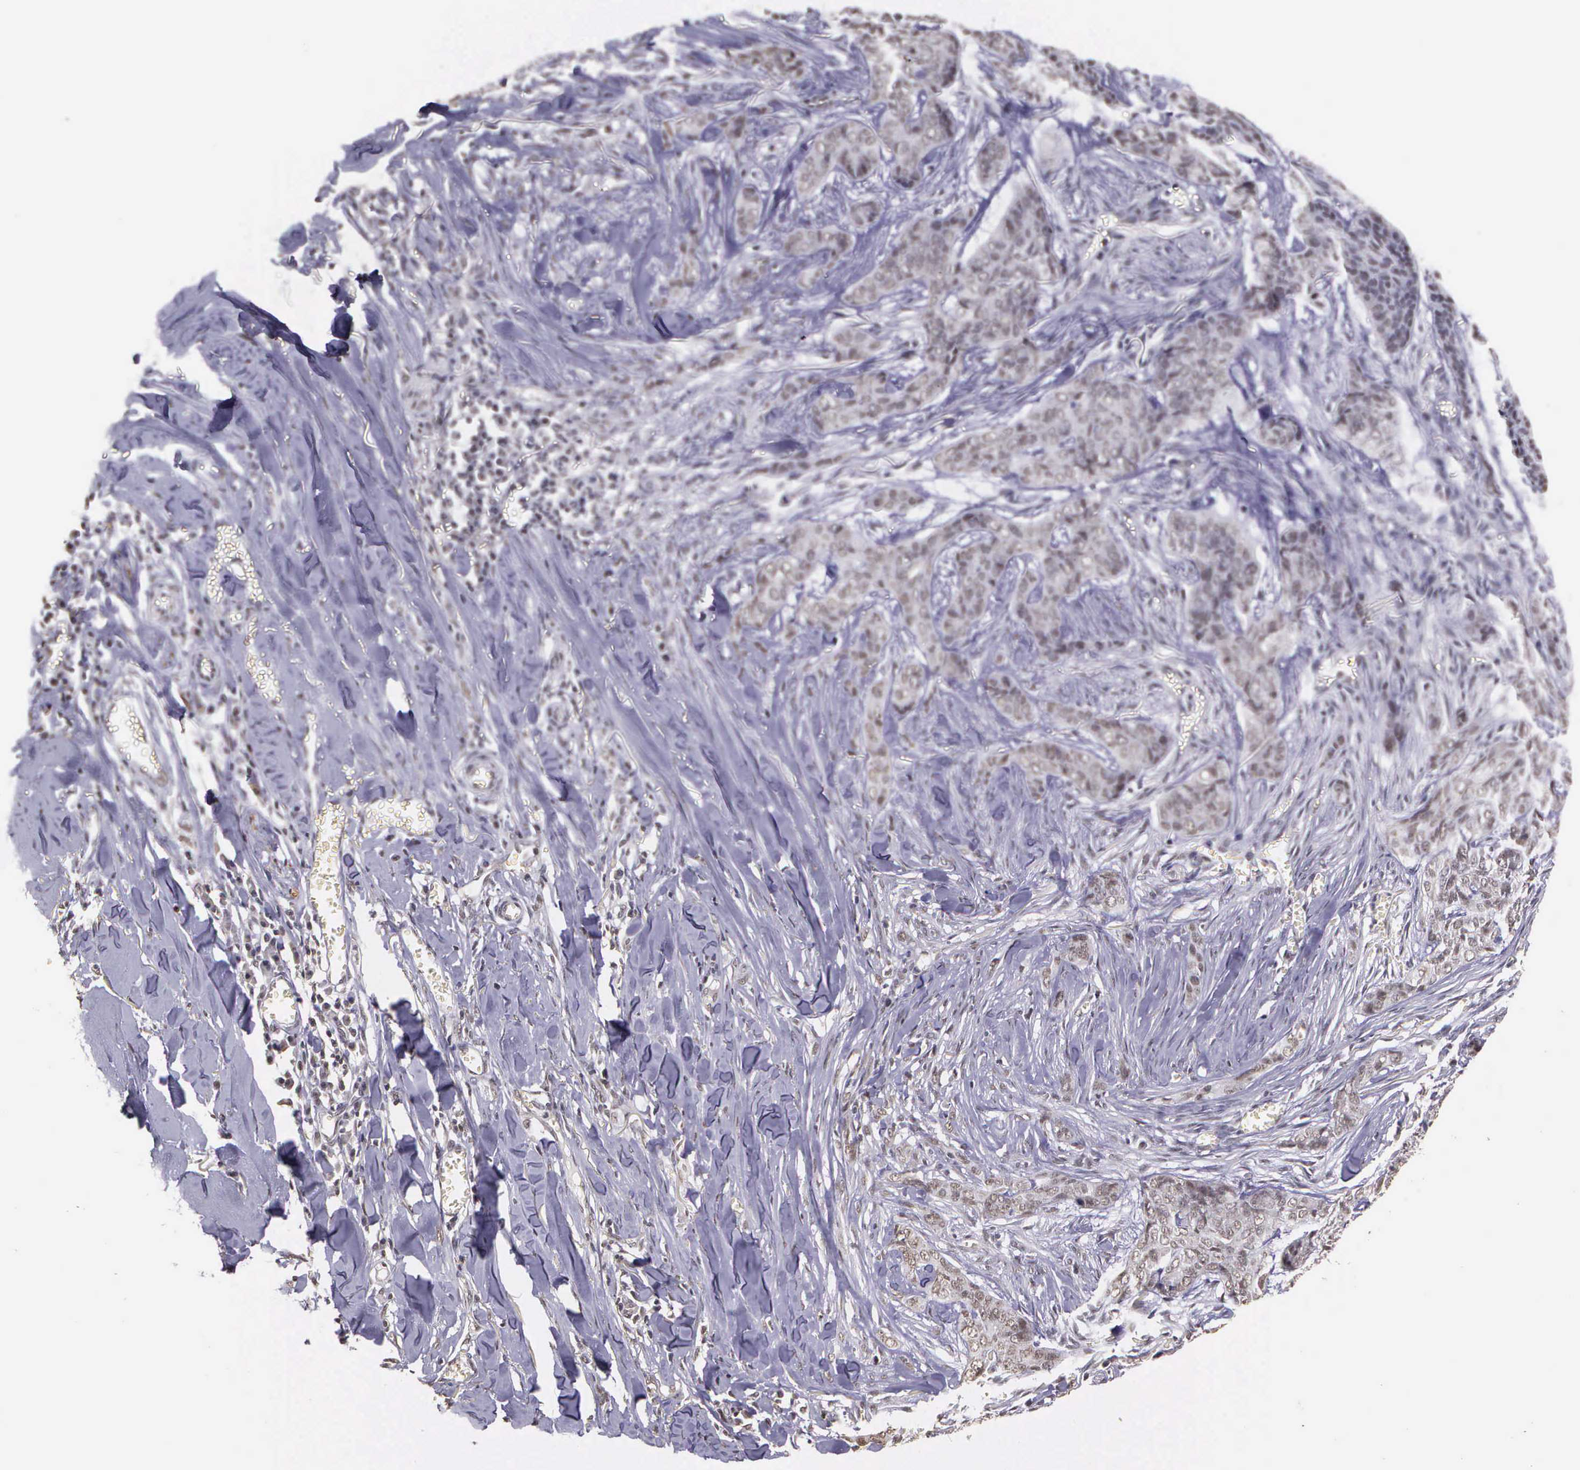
{"staining": {"intensity": "negative", "quantity": "none", "location": "none"}, "tissue": "skin cancer", "cell_type": "Tumor cells", "image_type": "cancer", "snomed": [{"axis": "morphology", "description": "Normal tissue, NOS"}, {"axis": "morphology", "description": "Basal cell carcinoma"}, {"axis": "topography", "description": "Skin"}], "caption": "This is an immunohistochemistry micrograph of human basal cell carcinoma (skin). There is no expression in tumor cells.", "gene": "ARMCX5", "patient": {"sex": "female", "age": 65}}